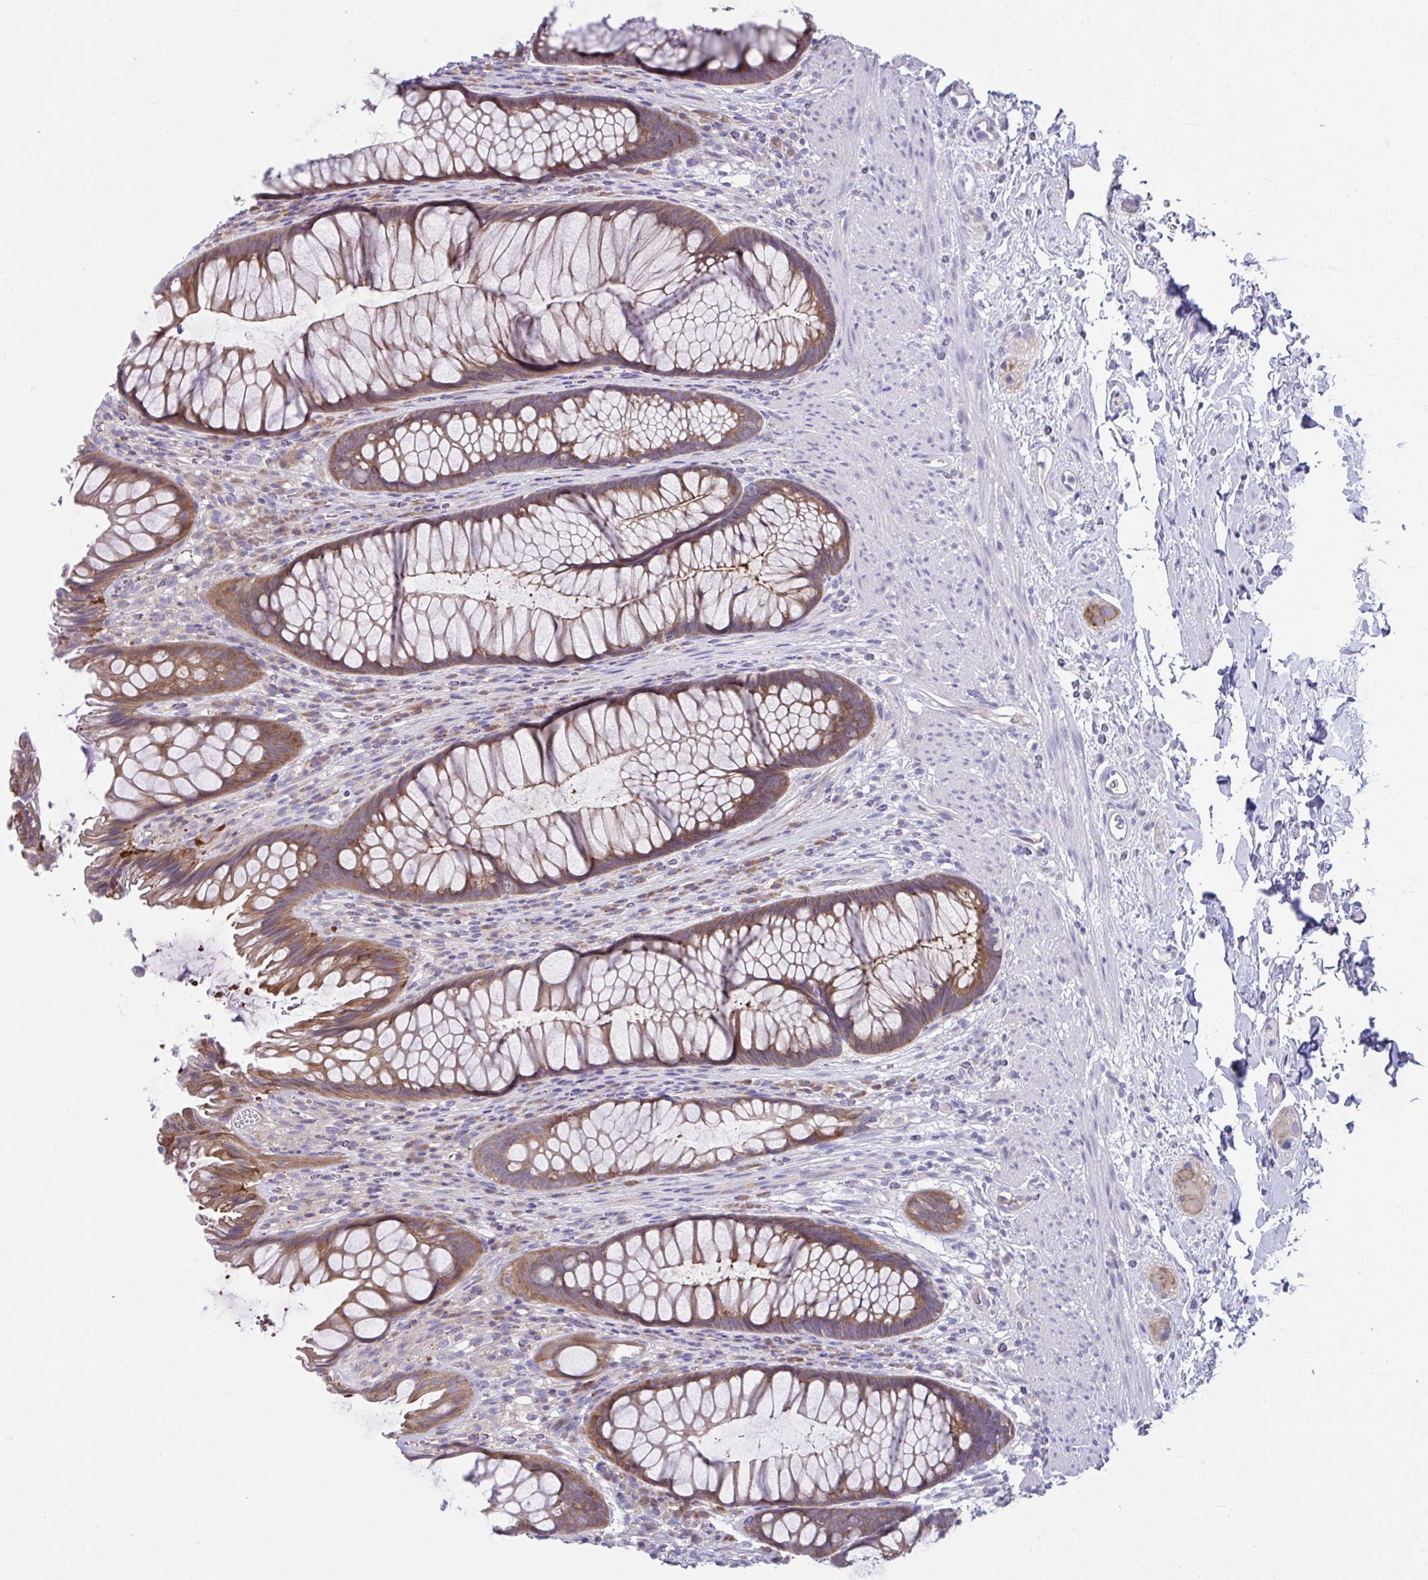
{"staining": {"intensity": "moderate", "quantity": ">75%", "location": "cytoplasmic/membranous"}, "tissue": "rectum", "cell_type": "Glandular cells", "image_type": "normal", "snomed": [{"axis": "morphology", "description": "Normal tissue, NOS"}, {"axis": "topography", "description": "Rectum"}], "caption": "High-power microscopy captured an IHC histopathology image of normal rectum, revealing moderate cytoplasmic/membranous positivity in about >75% of glandular cells. Nuclei are stained in blue.", "gene": "PCDHB7", "patient": {"sex": "male", "age": 53}}